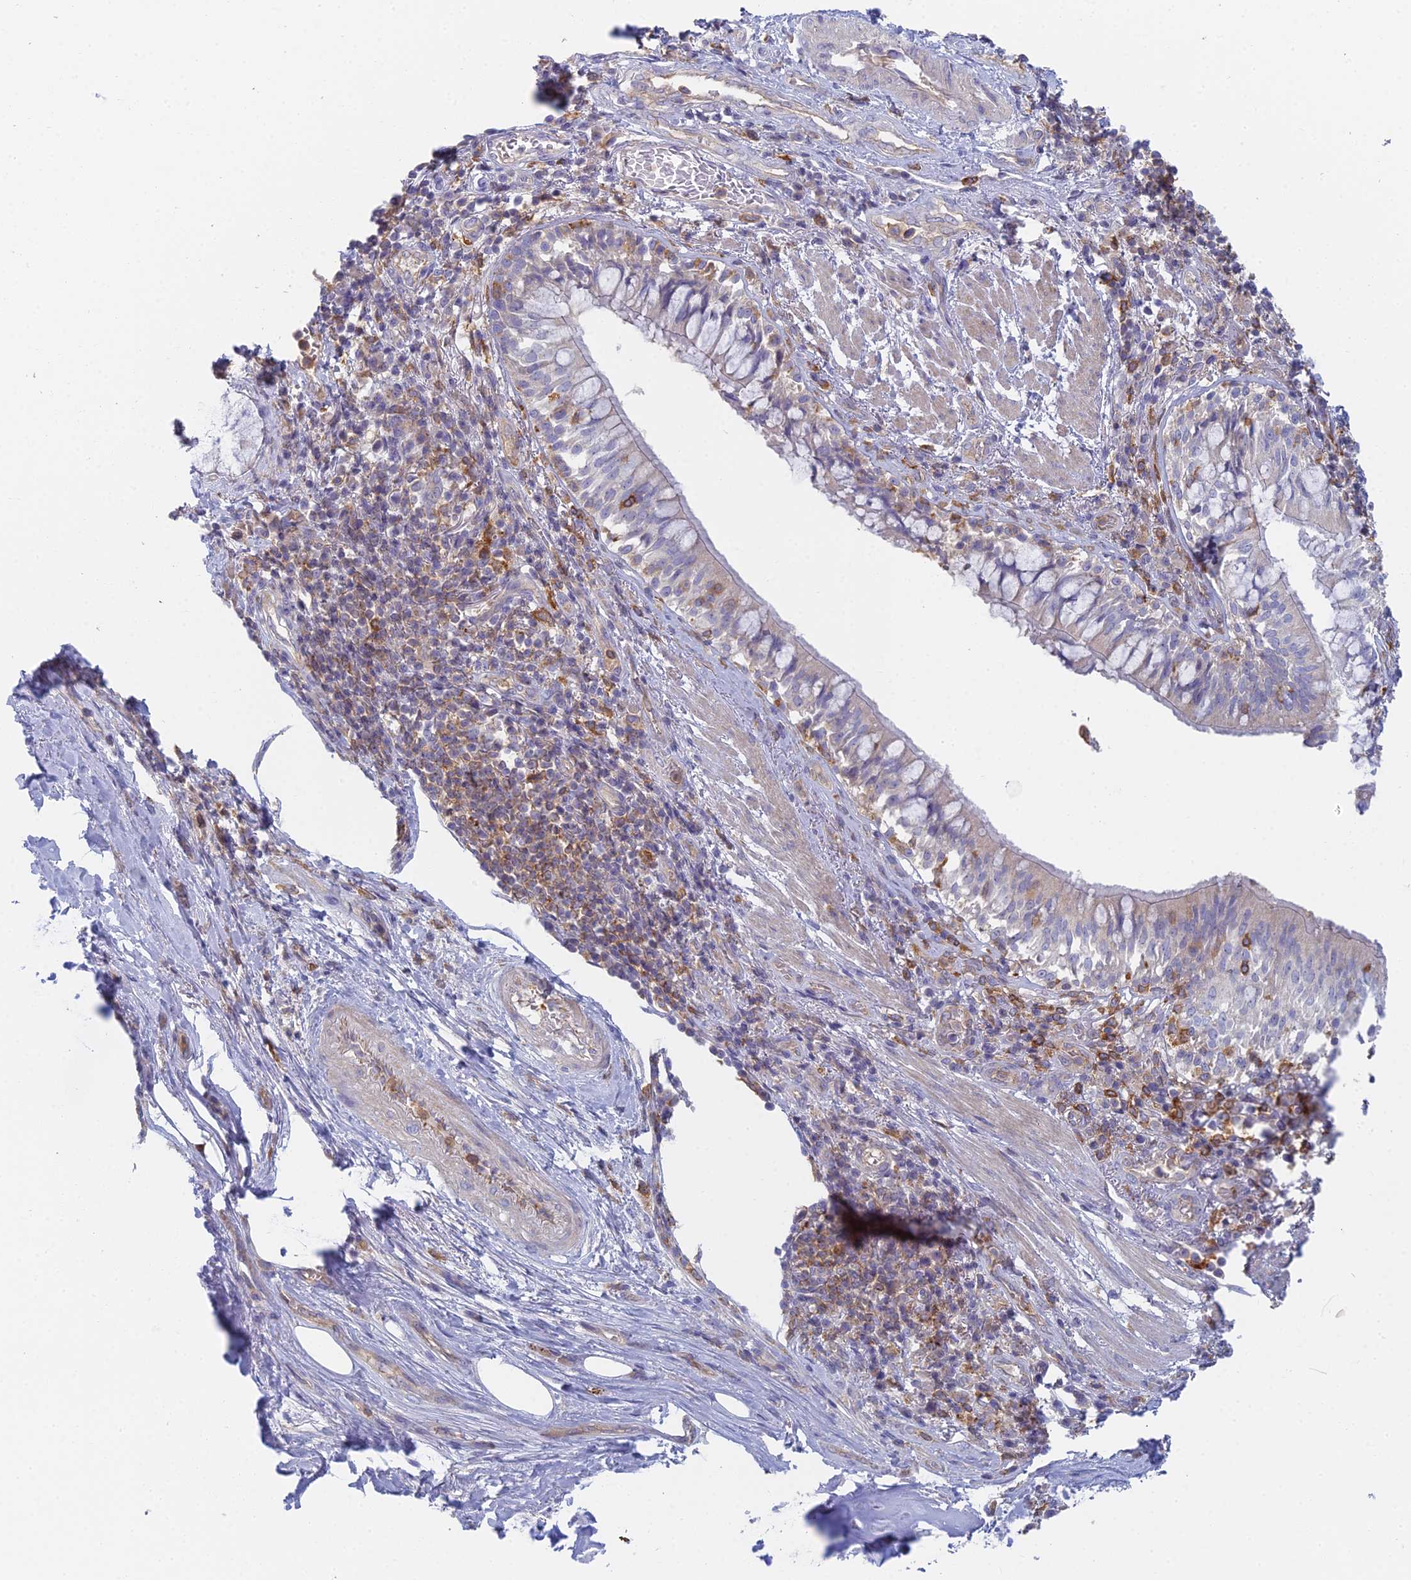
{"staining": {"intensity": "negative", "quantity": "none", "location": "none"}, "tissue": "adipose tissue", "cell_type": "Adipocytes", "image_type": "normal", "snomed": [{"axis": "morphology", "description": "Normal tissue, NOS"}, {"axis": "morphology", "description": "Squamous cell carcinoma, NOS"}, {"axis": "topography", "description": "Bronchus"}, {"axis": "topography", "description": "Lung"}], "caption": "High power microscopy image of an immunohistochemistry image of benign adipose tissue, revealing no significant staining in adipocytes. The staining was performed using DAB to visualize the protein expression in brown, while the nuclei were stained in blue with hematoxylin (Magnification: 20x).", "gene": "STRN4", "patient": {"sex": "male", "age": 64}}